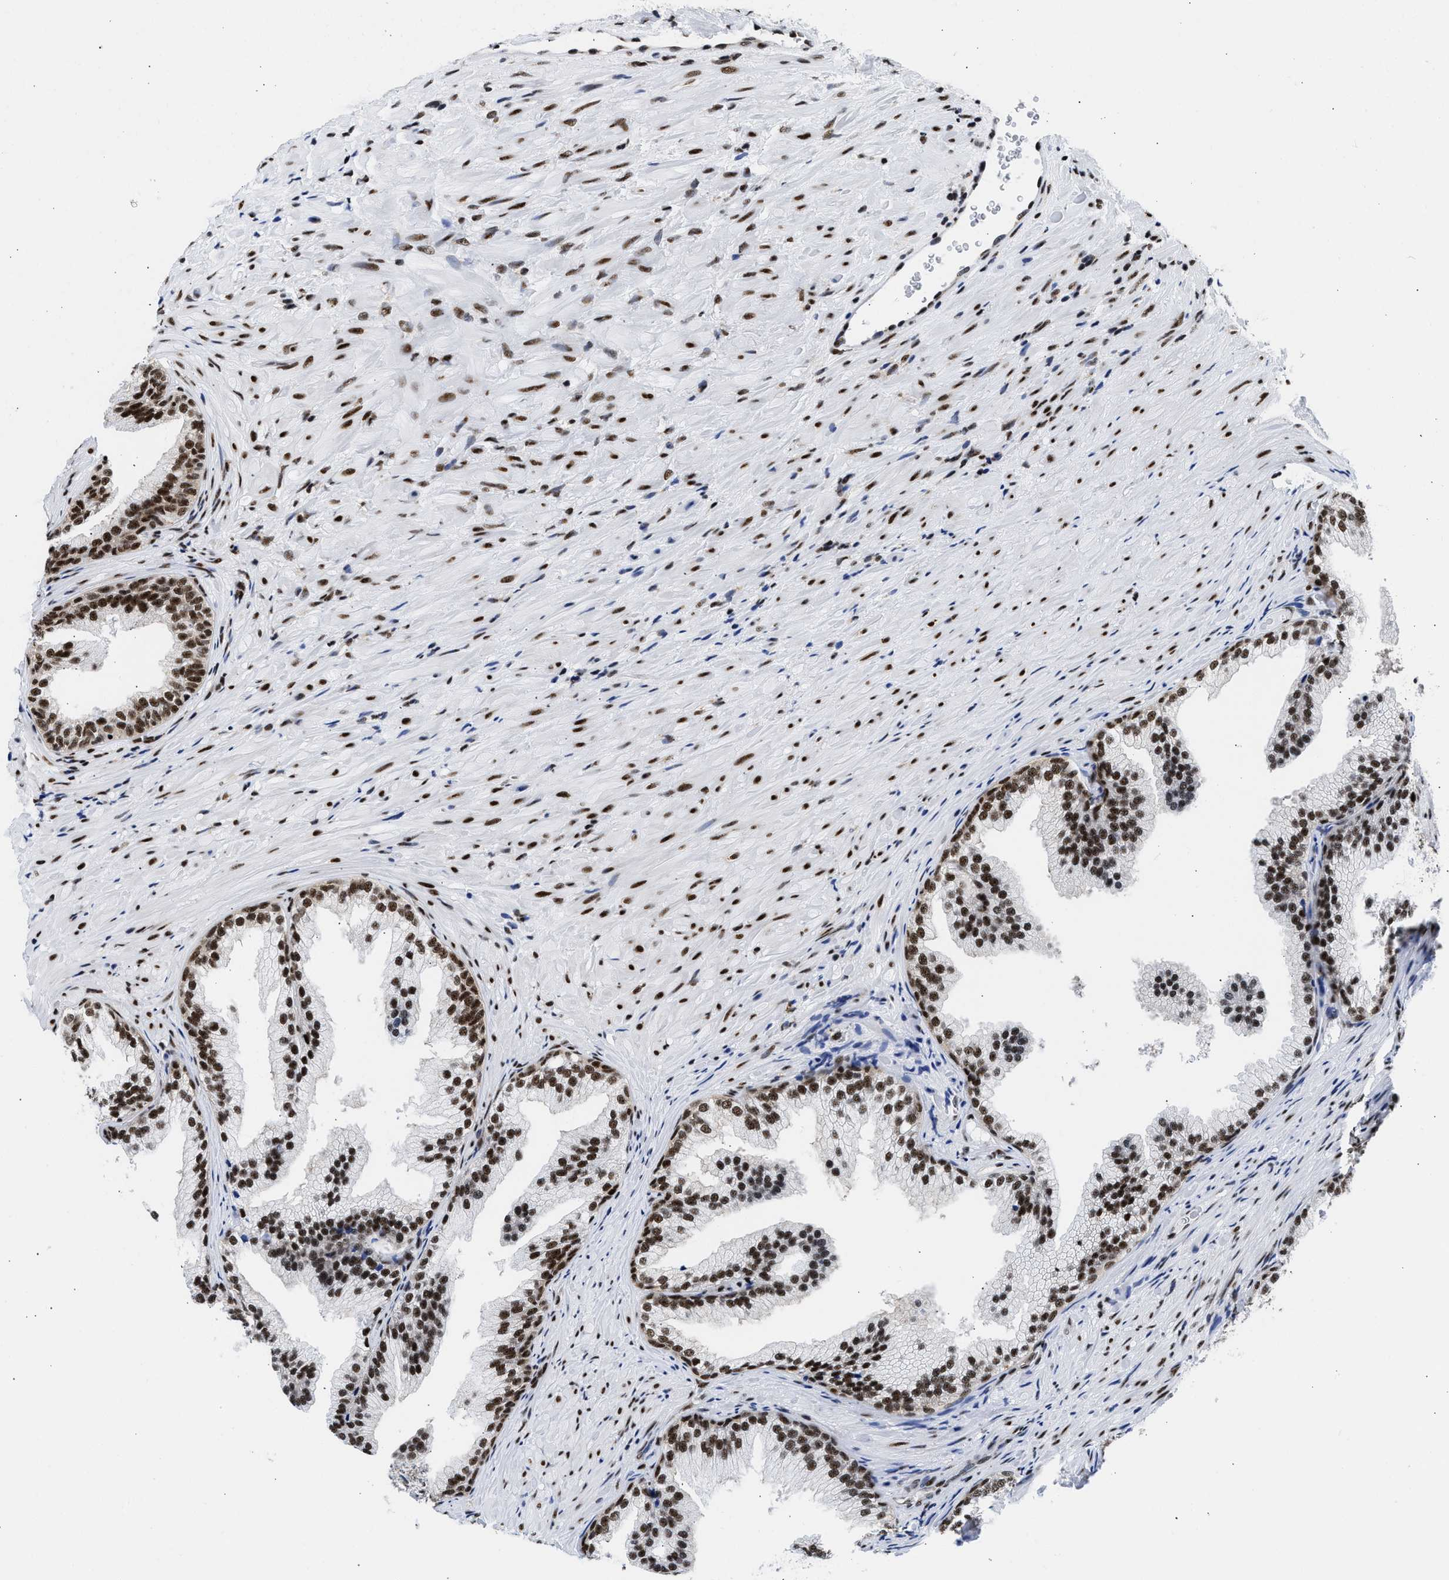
{"staining": {"intensity": "strong", "quantity": ">75%", "location": "nuclear"}, "tissue": "prostate", "cell_type": "Glandular cells", "image_type": "normal", "snomed": [{"axis": "morphology", "description": "Normal tissue, NOS"}, {"axis": "topography", "description": "Prostate"}], "caption": "An image showing strong nuclear positivity in about >75% of glandular cells in normal prostate, as visualized by brown immunohistochemical staining.", "gene": "RBM8A", "patient": {"sex": "male", "age": 76}}